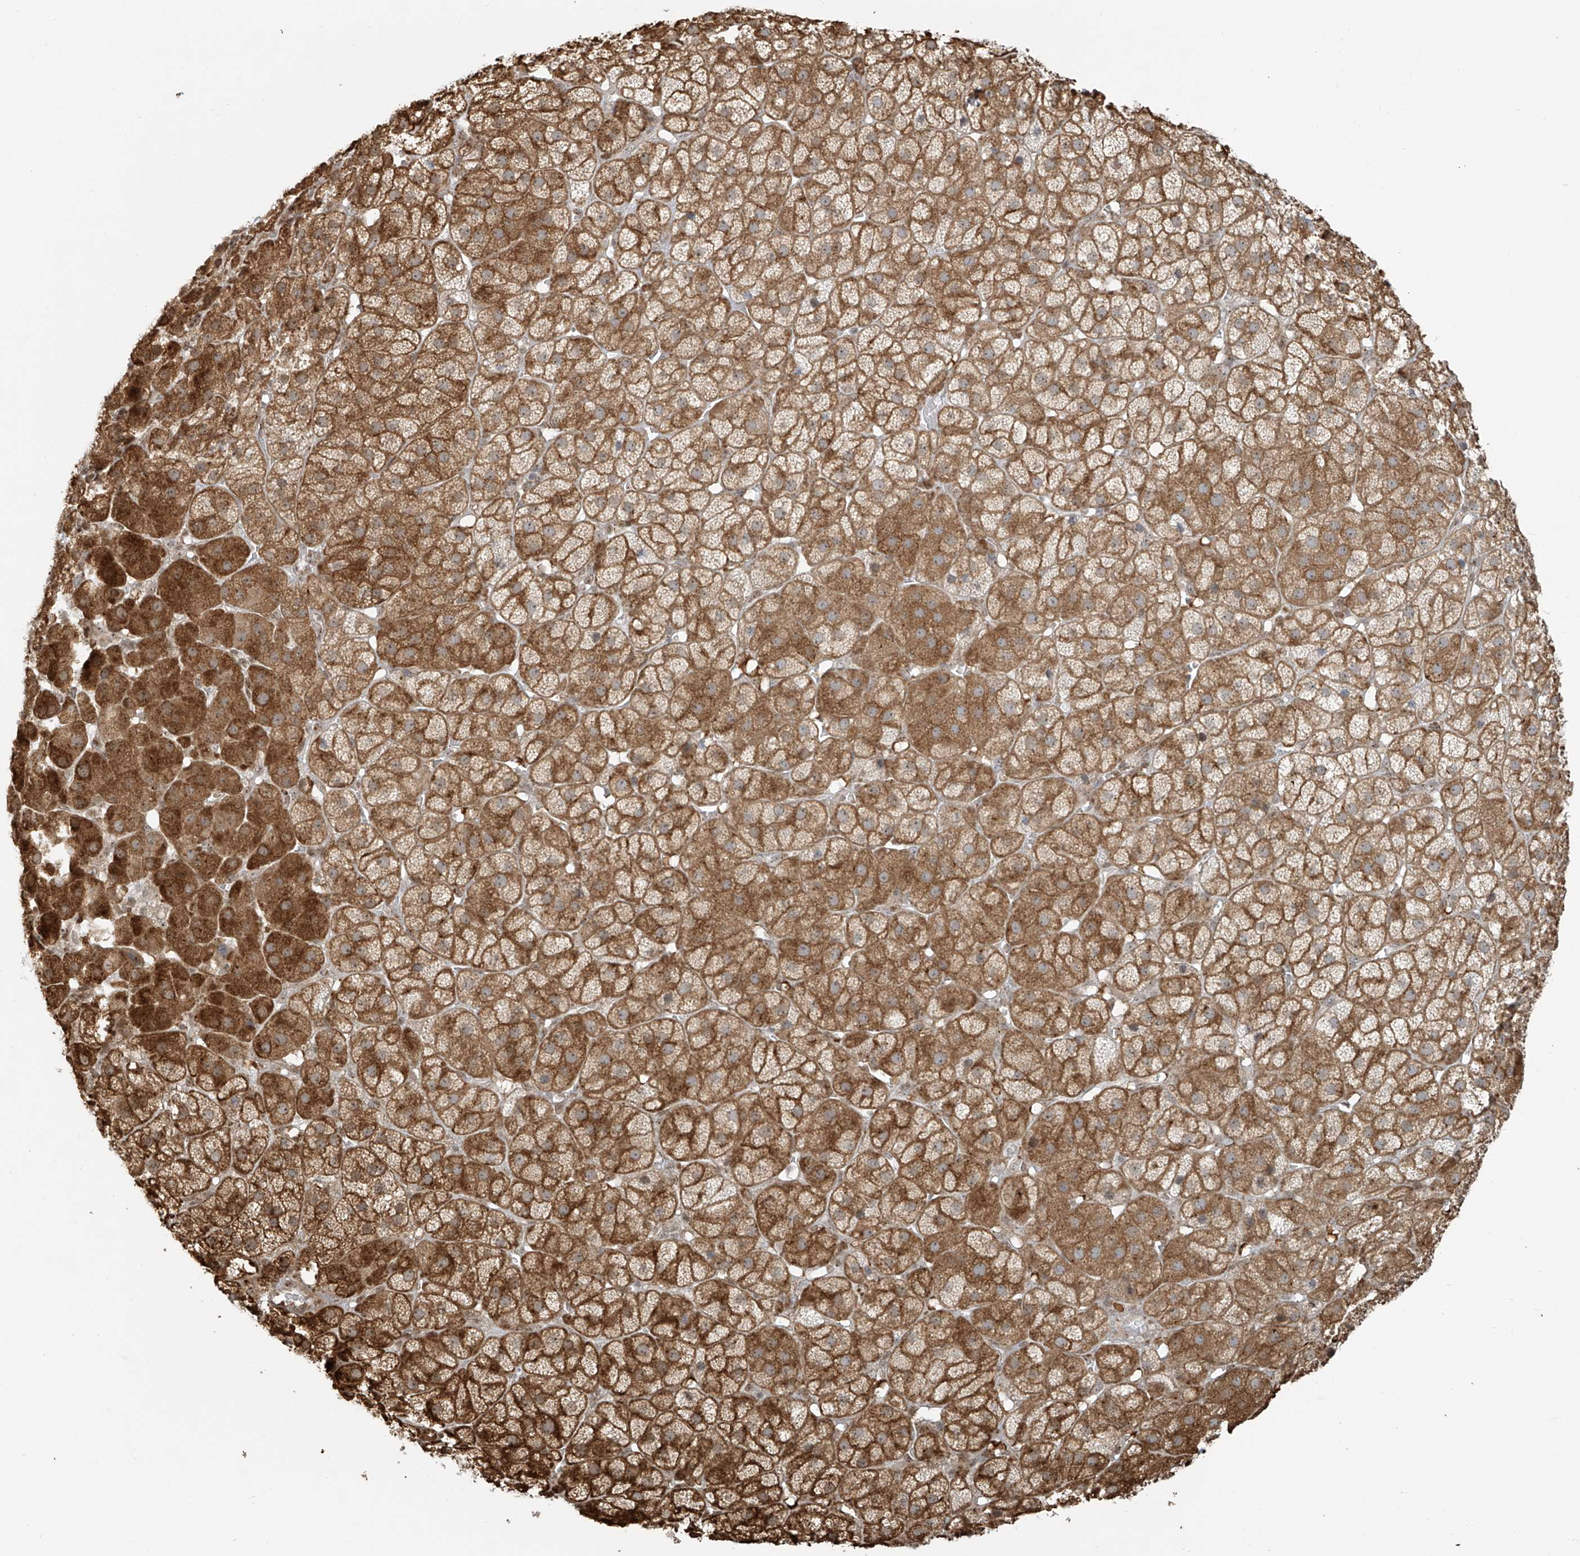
{"staining": {"intensity": "moderate", "quantity": ">75%", "location": "cytoplasmic/membranous"}, "tissue": "adrenal gland", "cell_type": "Glandular cells", "image_type": "normal", "snomed": [{"axis": "morphology", "description": "Normal tissue, NOS"}, {"axis": "topography", "description": "Adrenal gland"}], "caption": "High-magnification brightfield microscopy of unremarkable adrenal gland stained with DAB (brown) and counterstained with hematoxylin (blue). glandular cells exhibit moderate cytoplasmic/membranous expression is identified in approximately>75% of cells. Immunohistochemistry (ihc) stains the protein of interest in brown and the nuclei are stained blue.", "gene": "VMP1", "patient": {"sex": "female", "age": 57}}